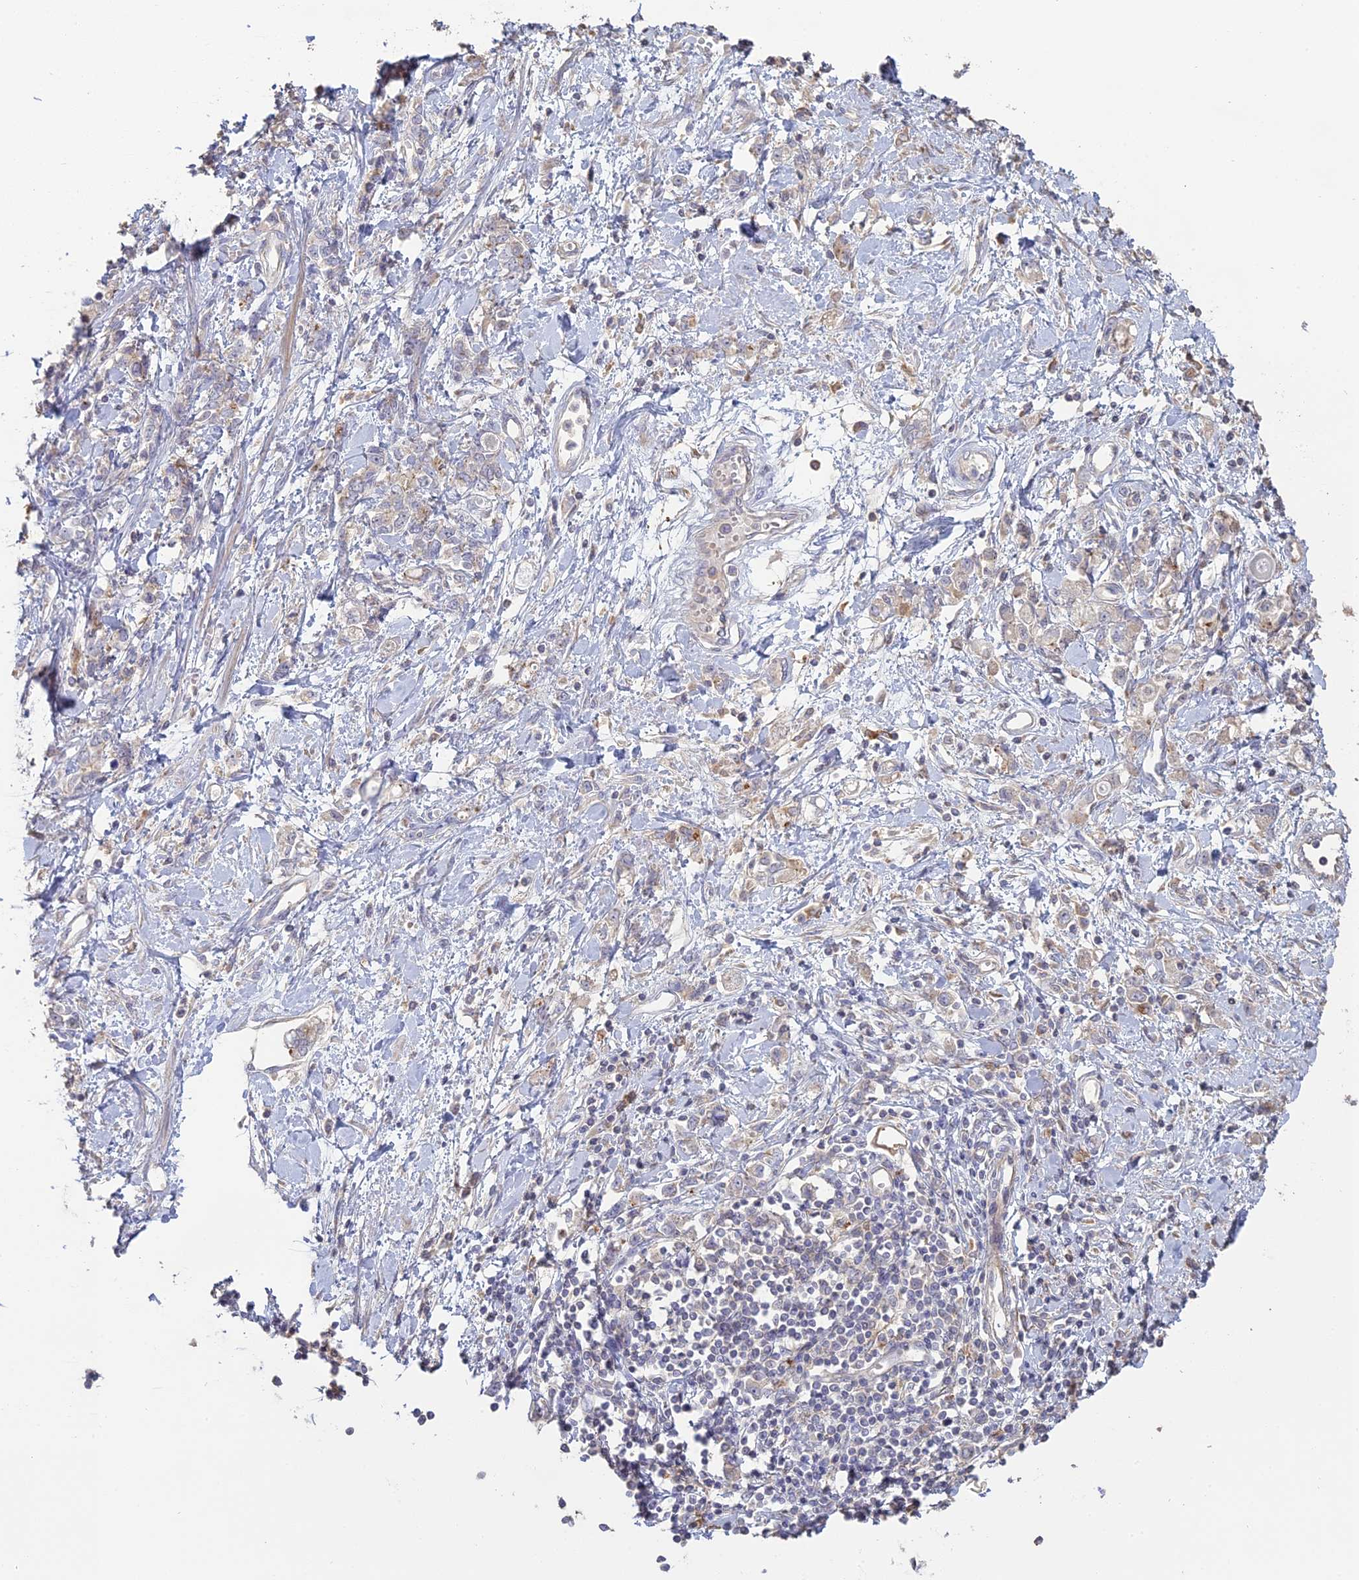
{"staining": {"intensity": "weak", "quantity": "<25%", "location": "cytoplasmic/membranous"}, "tissue": "stomach cancer", "cell_type": "Tumor cells", "image_type": "cancer", "snomed": [{"axis": "morphology", "description": "Adenocarcinoma, NOS"}, {"axis": "topography", "description": "Stomach"}], "caption": "There is no significant positivity in tumor cells of adenocarcinoma (stomach).", "gene": "SFT2D2", "patient": {"sex": "female", "age": 76}}